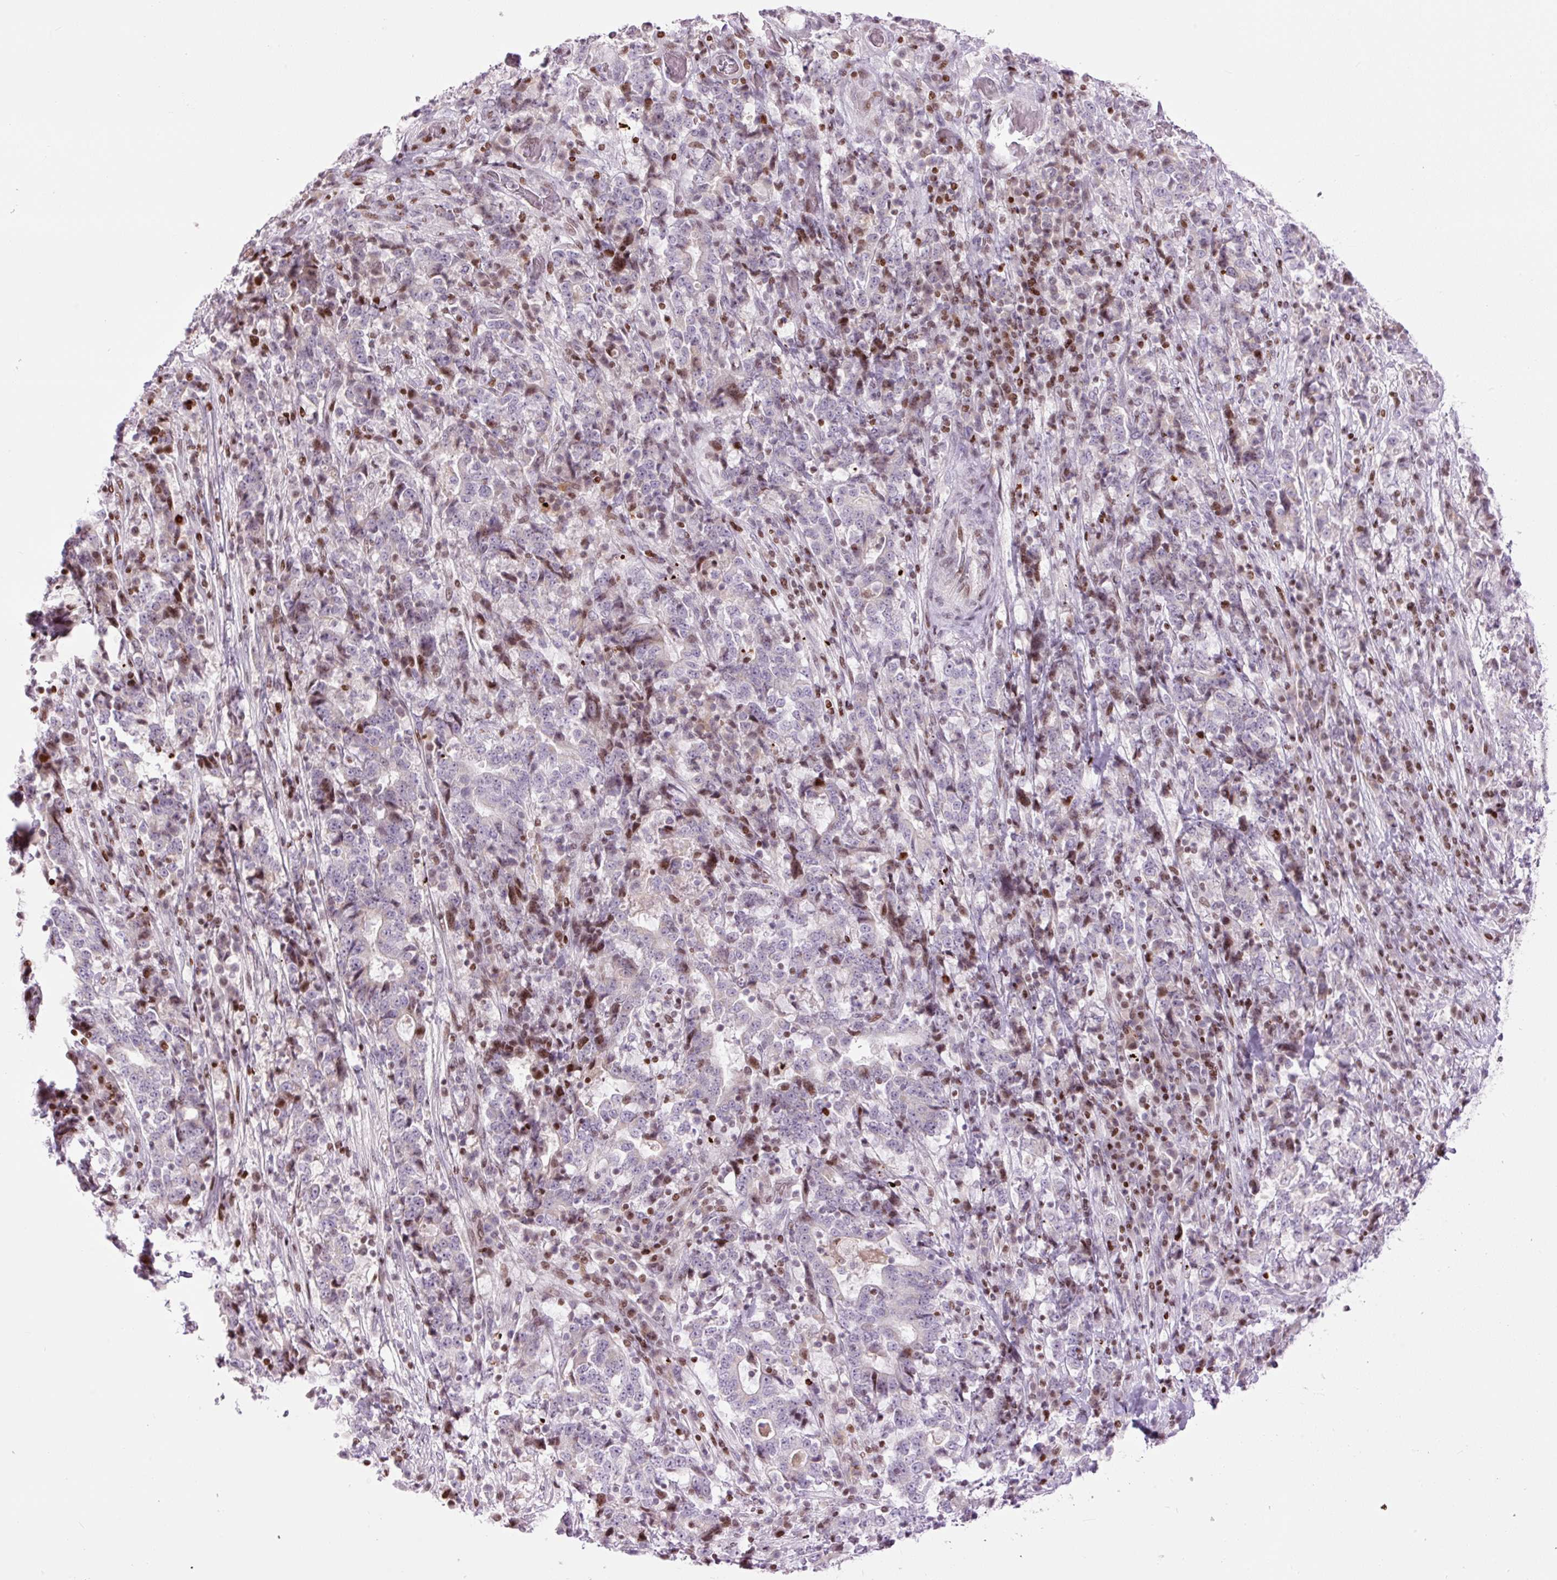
{"staining": {"intensity": "moderate", "quantity": "<25%", "location": "nuclear"}, "tissue": "stomach cancer", "cell_type": "Tumor cells", "image_type": "cancer", "snomed": [{"axis": "morphology", "description": "Normal tissue, NOS"}, {"axis": "morphology", "description": "Adenocarcinoma, NOS"}, {"axis": "topography", "description": "Stomach, upper"}, {"axis": "topography", "description": "Stomach"}], "caption": "Stomach cancer stained for a protein (brown) reveals moderate nuclear positive expression in about <25% of tumor cells.", "gene": "TMEM177", "patient": {"sex": "male", "age": 59}}